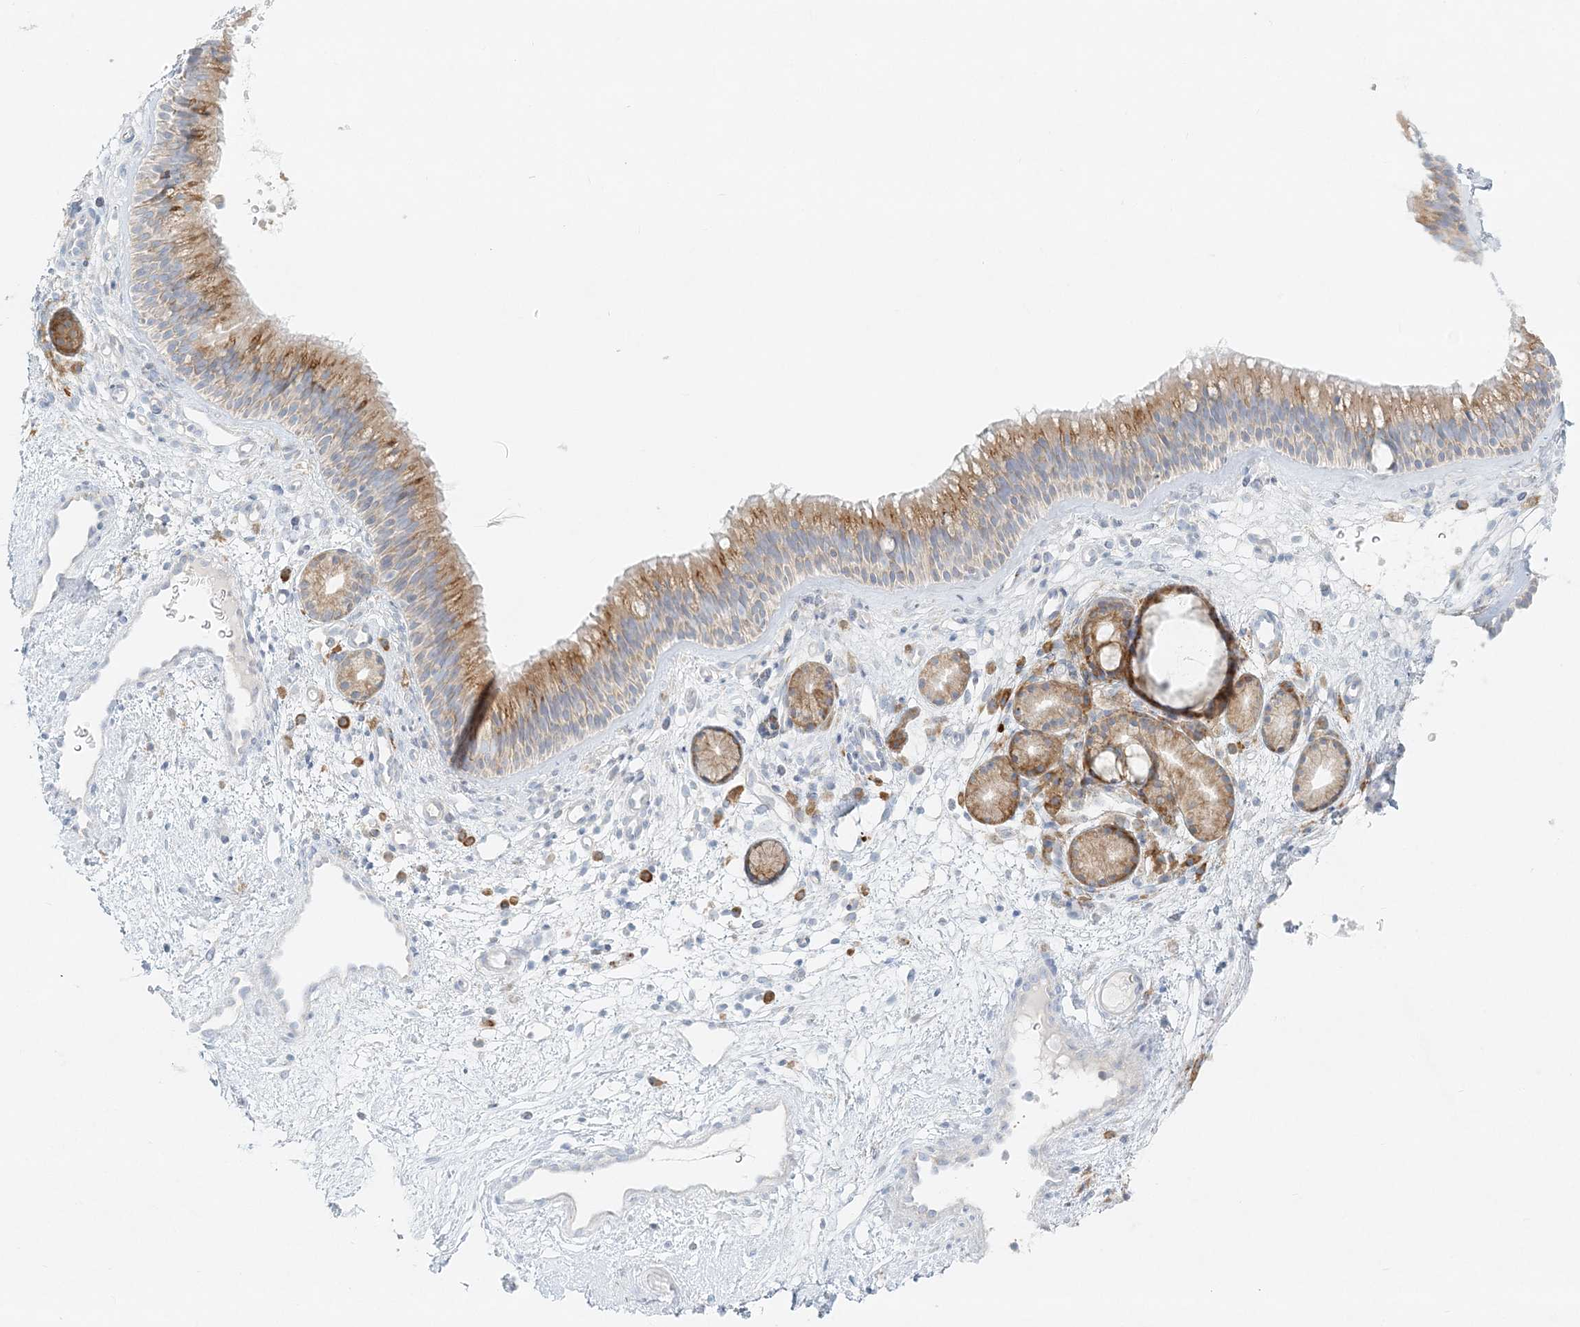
{"staining": {"intensity": "moderate", "quantity": ">75%", "location": "cytoplasmic/membranous"}, "tissue": "nasopharynx", "cell_type": "Respiratory epithelial cells", "image_type": "normal", "snomed": [{"axis": "morphology", "description": "Normal tissue, NOS"}, {"axis": "morphology", "description": "Inflammation, NOS"}, {"axis": "morphology", "description": "Malignant melanoma, Metastatic site"}, {"axis": "topography", "description": "Nasopharynx"}], "caption": "Immunohistochemical staining of unremarkable nasopharynx displays medium levels of moderate cytoplasmic/membranous positivity in approximately >75% of respiratory epithelial cells.", "gene": "STK11IP", "patient": {"sex": "male", "age": 70}}